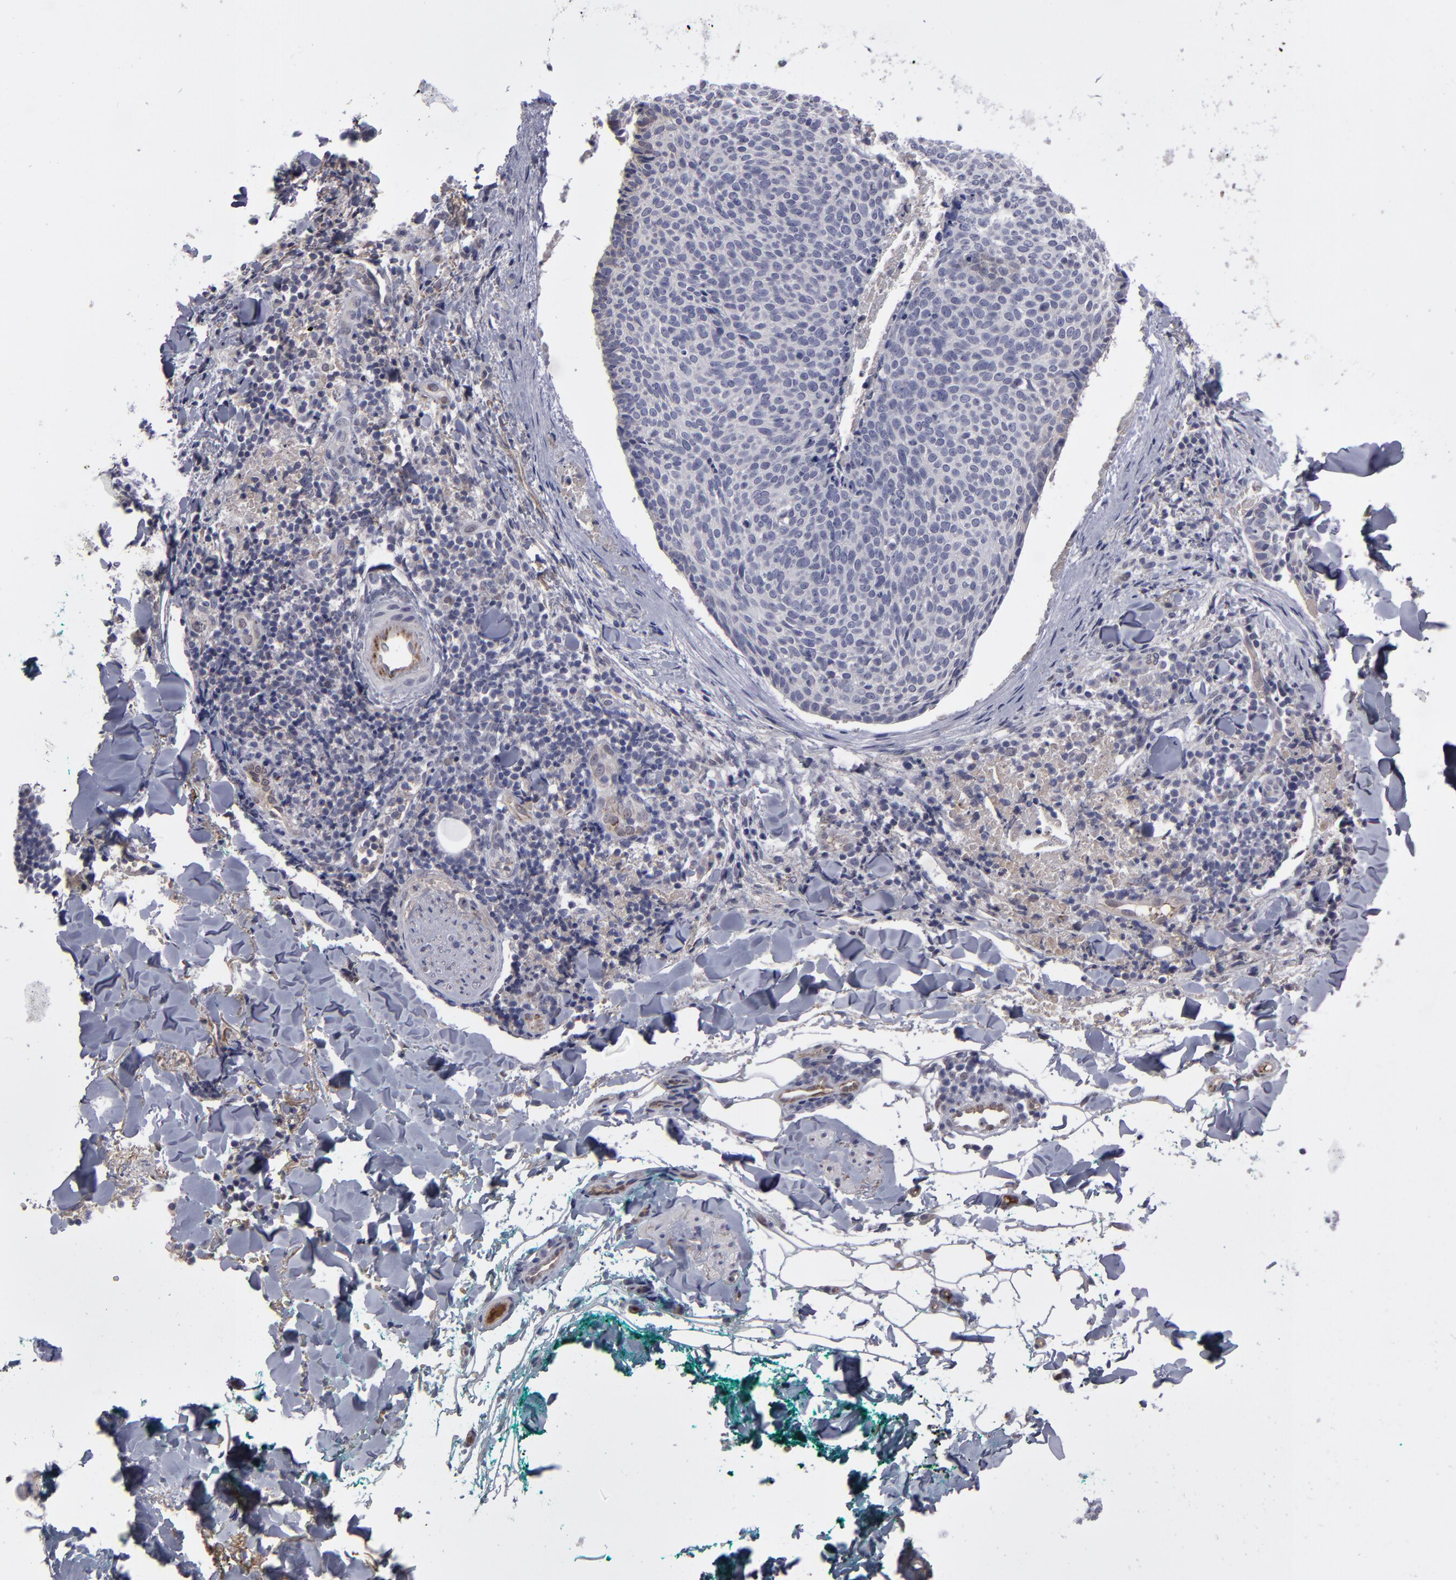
{"staining": {"intensity": "negative", "quantity": "none", "location": "none"}, "tissue": "skin cancer", "cell_type": "Tumor cells", "image_type": "cancer", "snomed": [{"axis": "morphology", "description": "Normal tissue, NOS"}, {"axis": "morphology", "description": "Basal cell carcinoma"}, {"axis": "topography", "description": "Skin"}], "caption": "This is an IHC histopathology image of skin basal cell carcinoma. There is no expression in tumor cells.", "gene": "ITIH4", "patient": {"sex": "female", "age": 57}}